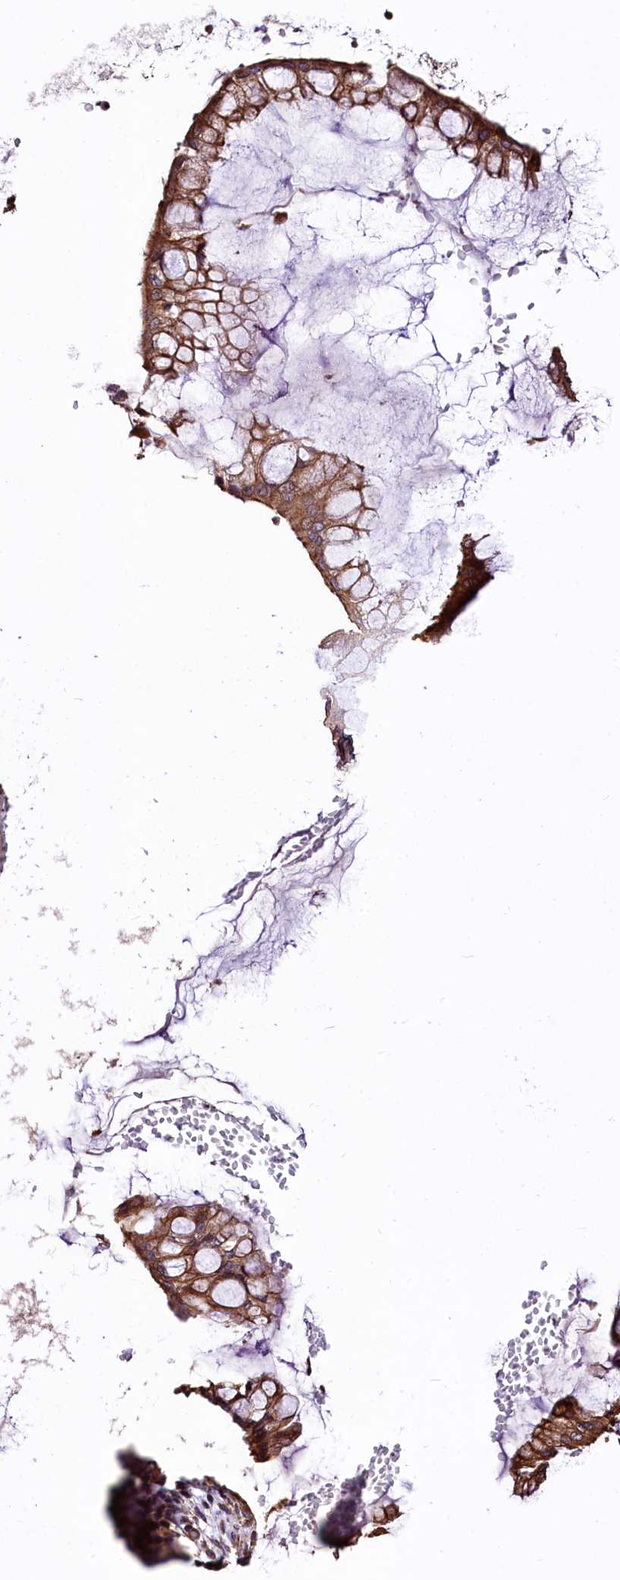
{"staining": {"intensity": "strong", "quantity": "25%-75%", "location": "cytoplasmic/membranous"}, "tissue": "ovarian cancer", "cell_type": "Tumor cells", "image_type": "cancer", "snomed": [{"axis": "morphology", "description": "Cystadenocarcinoma, mucinous, NOS"}, {"axis": "topography", "description": "Ovary"}], "caption": "Immunohistochemical staining of mucinous cystadenocarcinoma (ovarian) exhibits strong cytoplasmic/membranous protein staining in approximately 25%-75% of tumor cells.", "gene": "LRSAM1", "patient": {"sex": "female", "age": 73}}